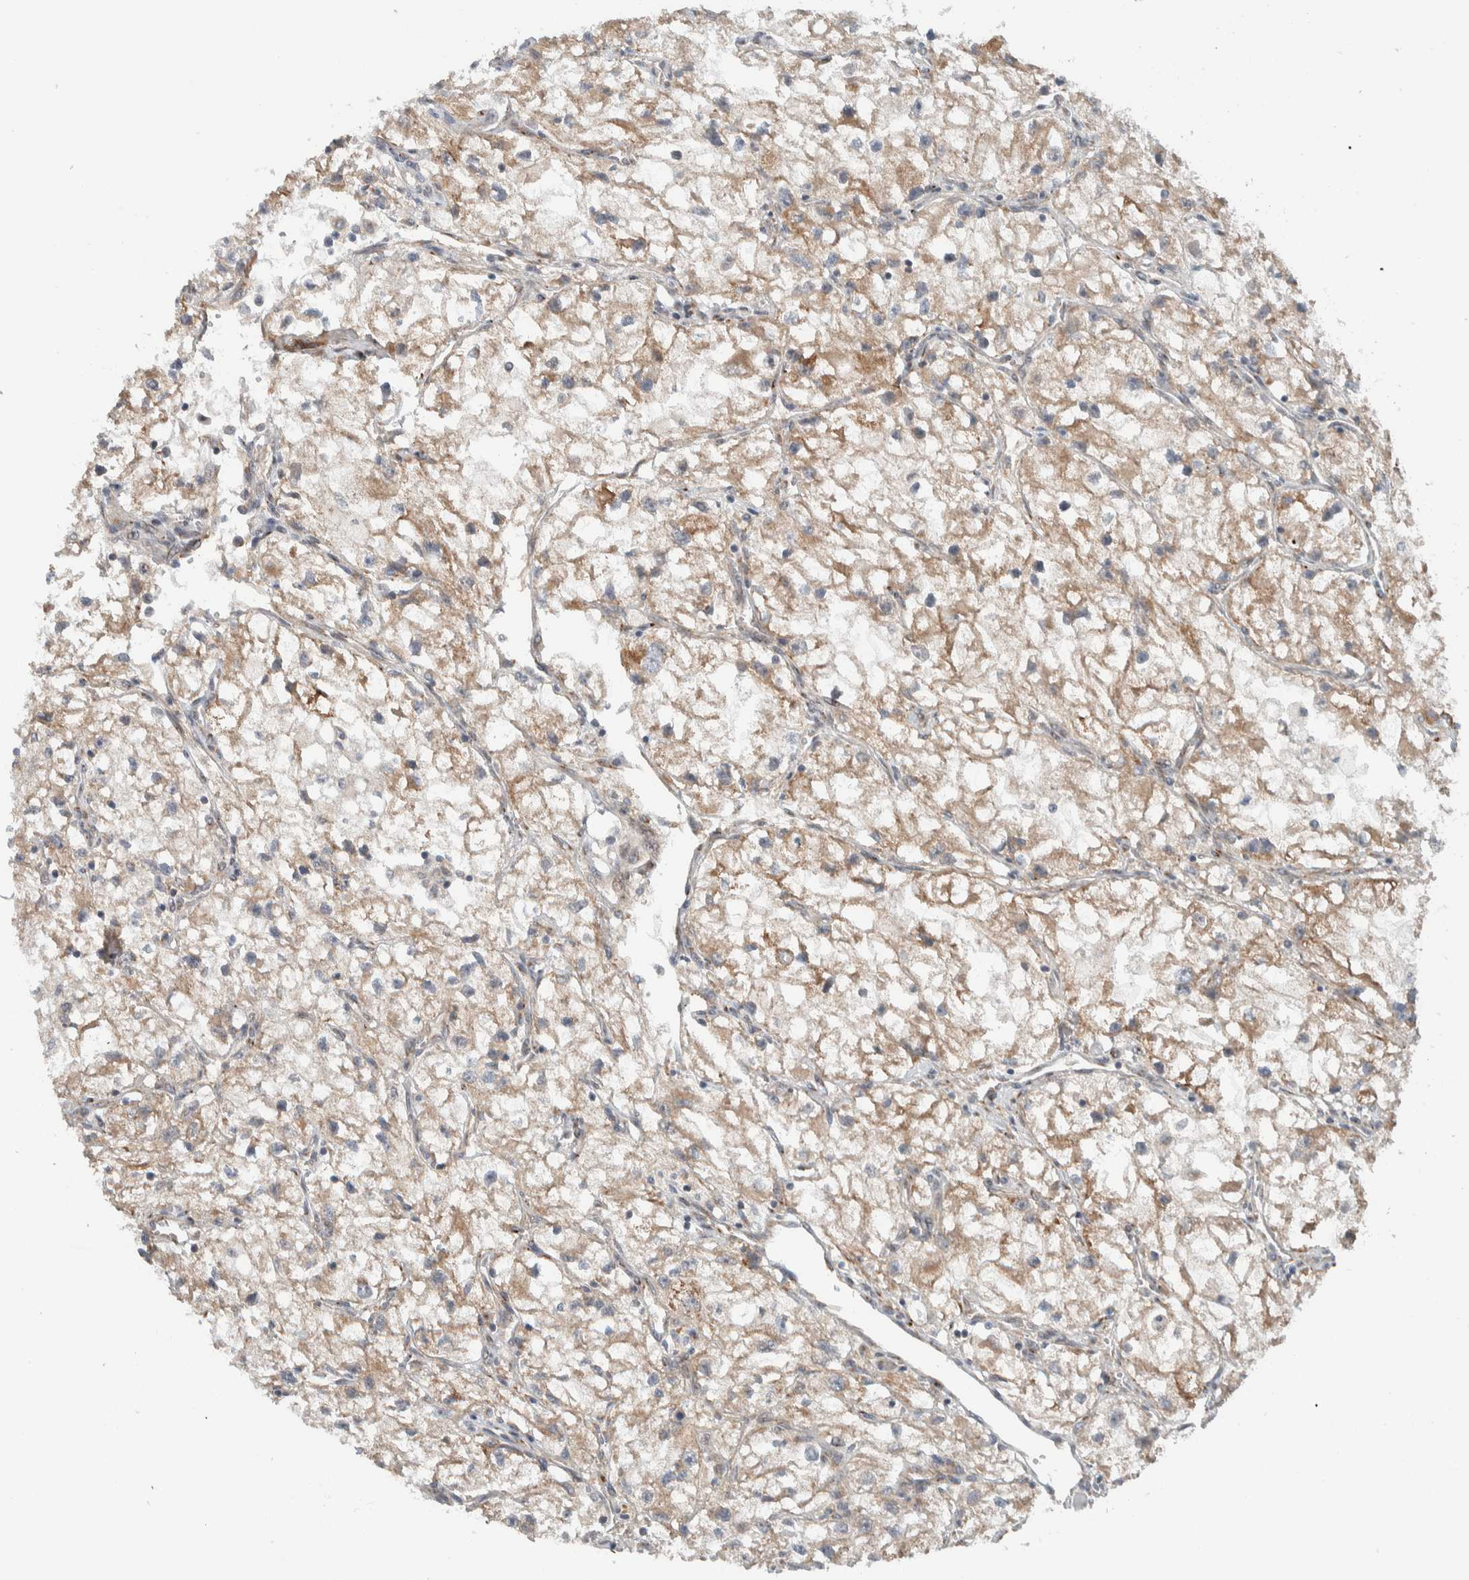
{"staining": {"intensity": "moderate", "quantity": ">75%", "location": "cytoplasmic/membranous"}, "tissue": "renal cancer", "cell_type": "Tumor cells", "image_type": "cancer", "snomed": [{"axis": "morphology", "description": "Adenocarcinoma, NOS"}, {"axis": "topography", "description": "Kidney"}], "caption": "Protein analysis of renal cancer tissue shows moderate cytoplasmic/membranous staining in about >75% of tumor cells.", "gene": "RERE", "patient": {"sex": "female", "age": 70}}